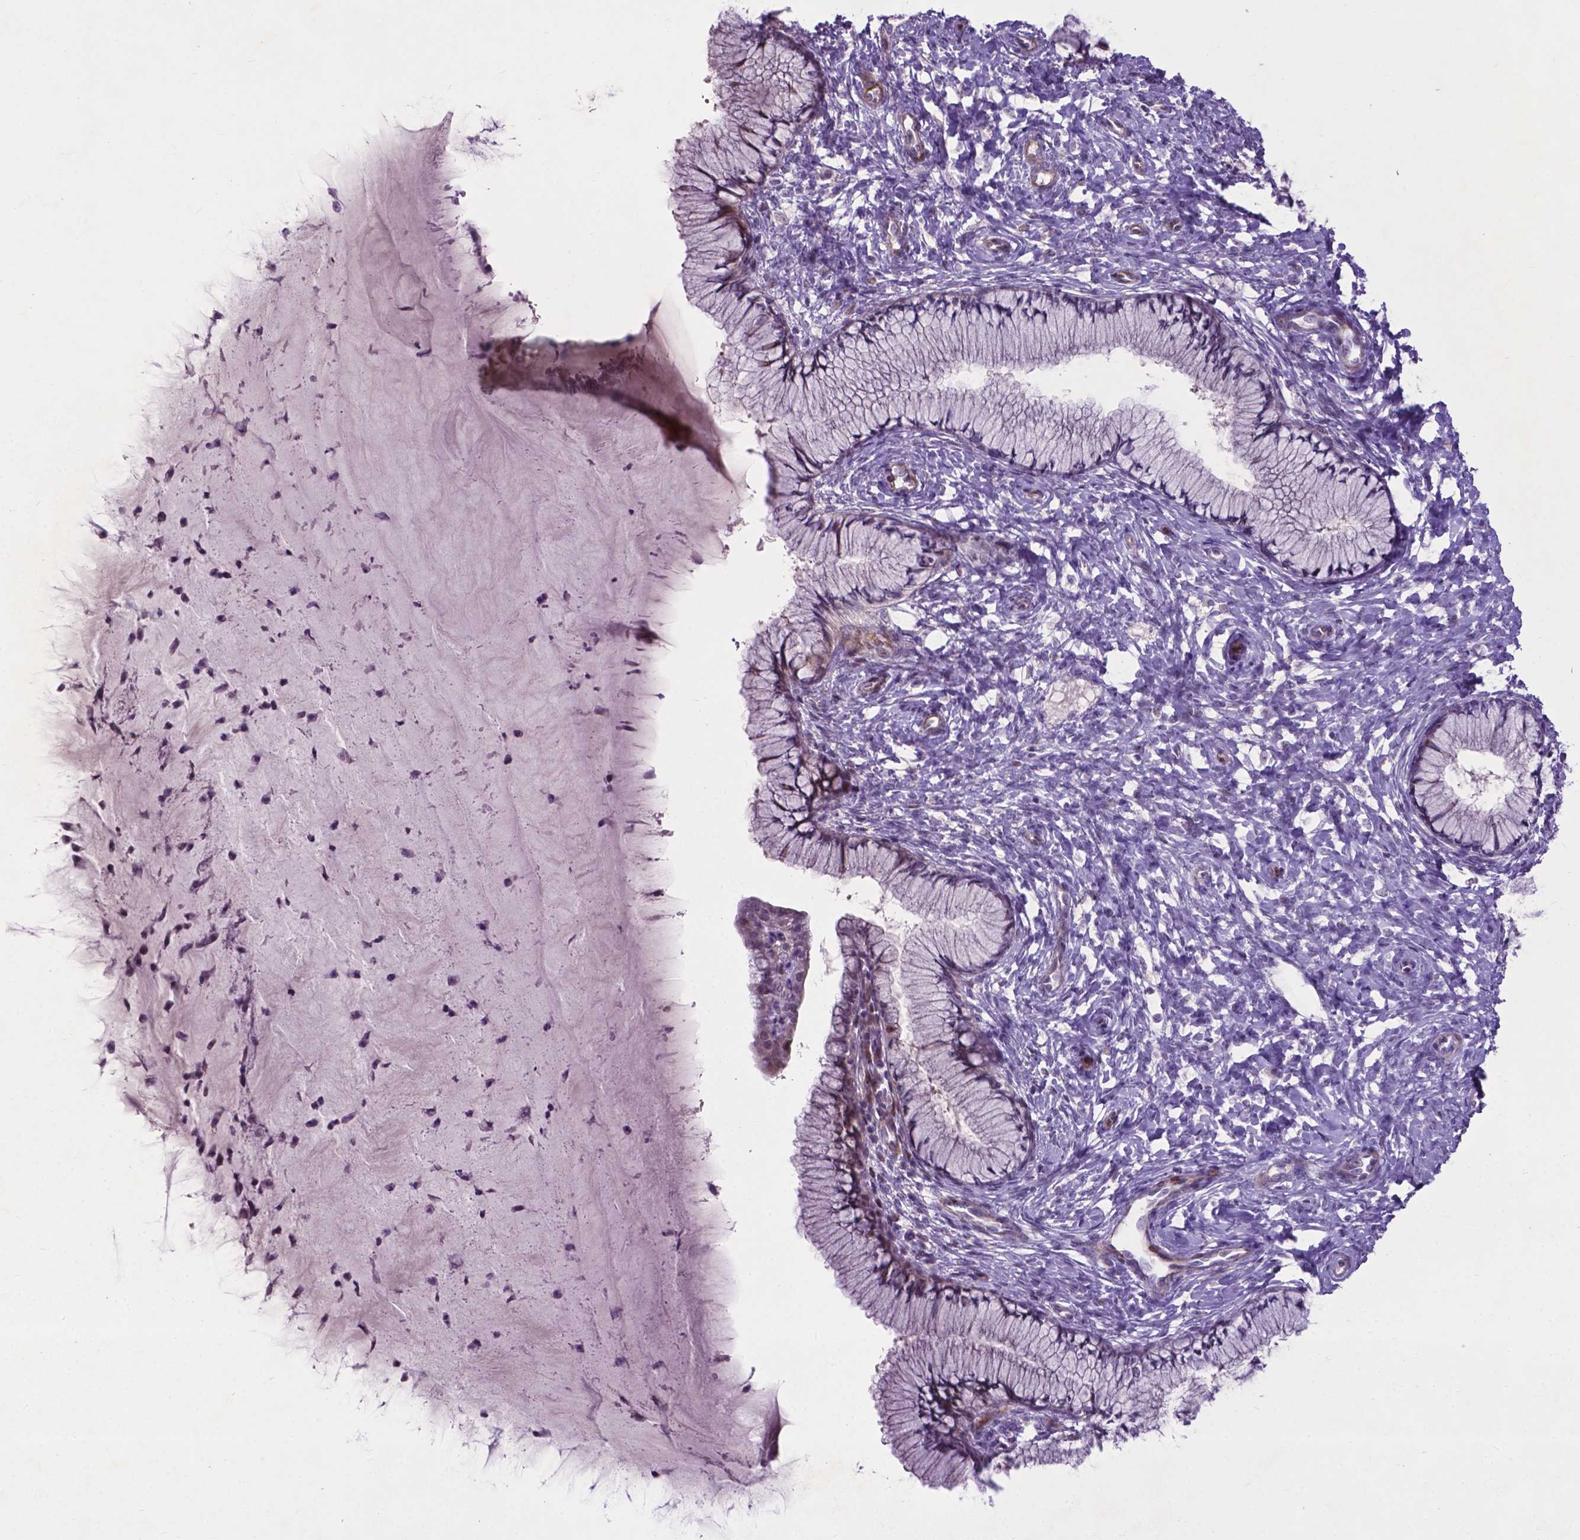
{"staining": {"intensity": "negative", "quantity": "none", "location": "none"}, "tissue": "cervix", "cell_type": "Glandular cells", "image_type": "normal", "snomed": [{"axis": "morphology", "description": "Normal tissue, NOS"}, {"axis": "topography", "description": "Cervix"}], "caption": "High magnification brightfield microscopy of benign cervix stained with DAB (brown) and counterstained with hematoxylin (blue): glandular cells show no significant positivity. Nuclei are stained in blue.", "gene": "PFKFB4", "patient": {"sex": "female", "age": 37}}